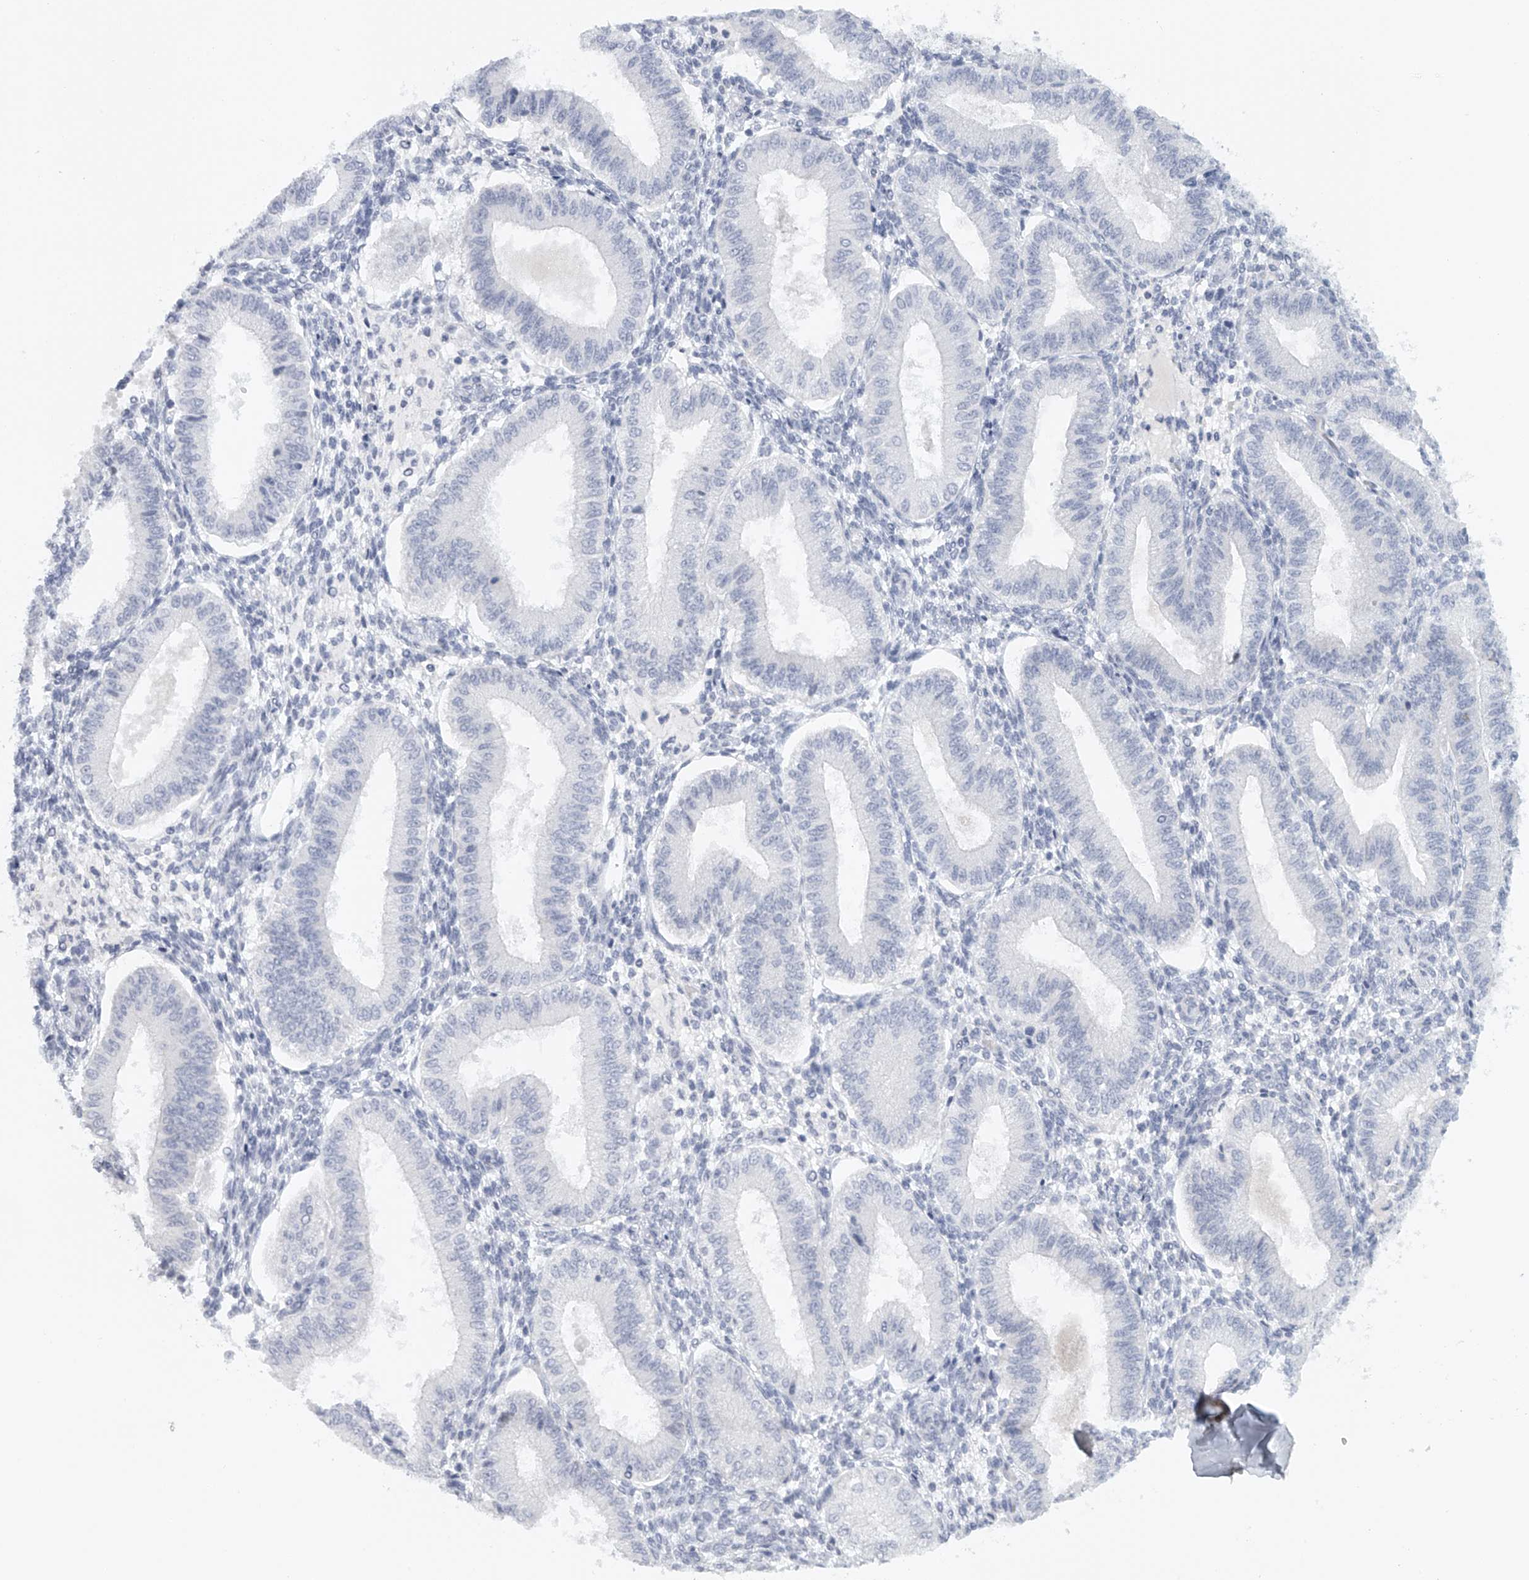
{"staining": {"intensity": "negative", "quantity": "none", "location": "none"}, "tissue": "endometrium", "cell_type": "Cells in endometrial stroma", "image_type": "normal", "snomed": [{"axis": "morphology", "description": "Normal tissue, NOS"}, {"axis": "topography", "description": "Endometrium"}], "caption": "Photomicrograph shows no significant protein positivity in cells in endometrial stroma of benign endometrium.", "gene": "FAT2", "patient": {"sex": "female", "age": 39}}